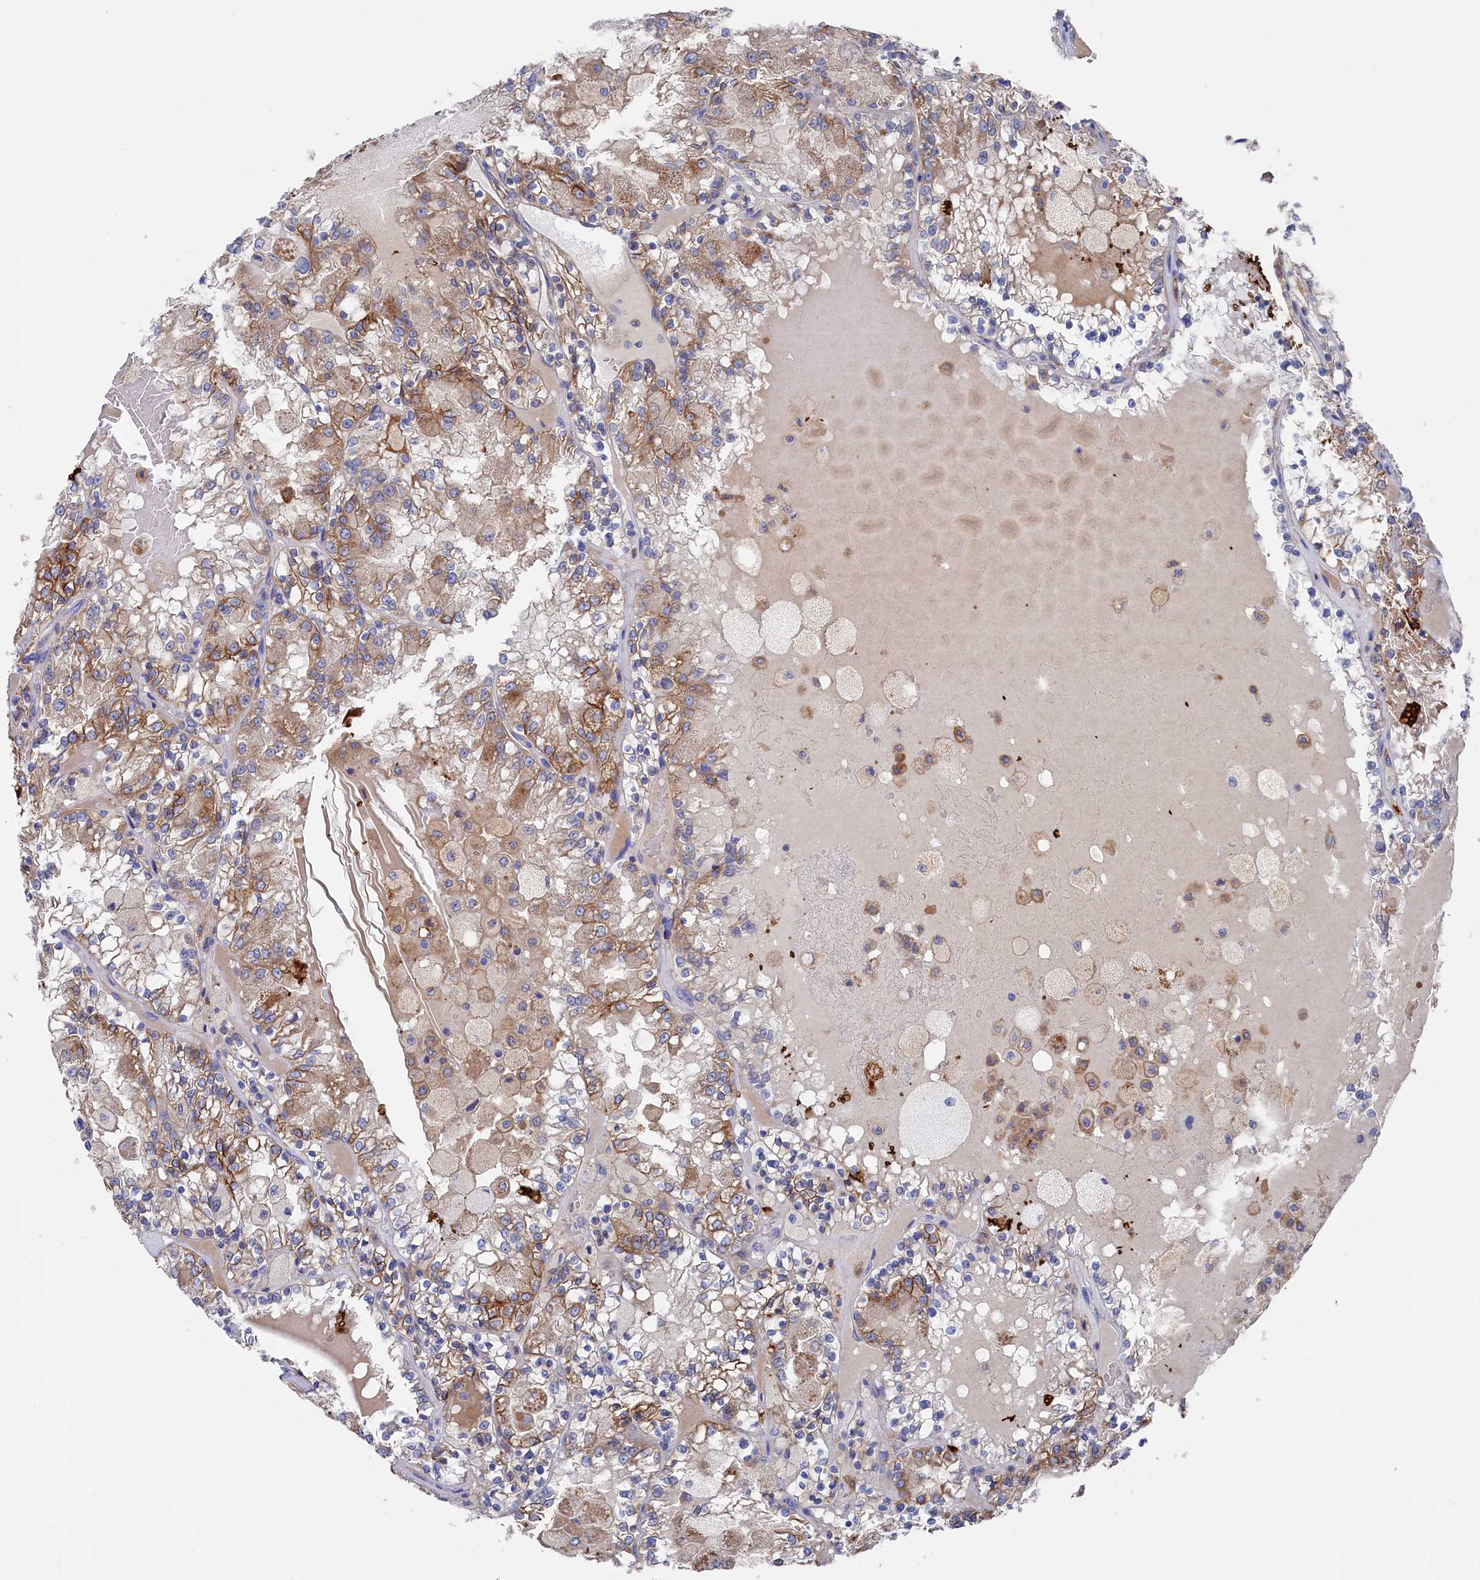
{"staining": {"intensity": "moderate", "quantity": "25%-75%", "location": "cytoplasmic/membranous"}, "tissue": "renal cancer", "cell_type": "Tumor cells", "image_type": "cancer", "snomed": [{"axis": "morphology", "description": "Adenocarcinoma, NOS"}, {"axis": "topography", "description": "Kidney"}], "caption": "About 25%-75% of tumor cells in adenocarcinoma (renal) demonstrate moderate cytoplasmic/membranous protein staining as visualized by brown immunohistochemical staining.", "gene": "C12orf73", "patient": {"sex": "female", "age": 56}}